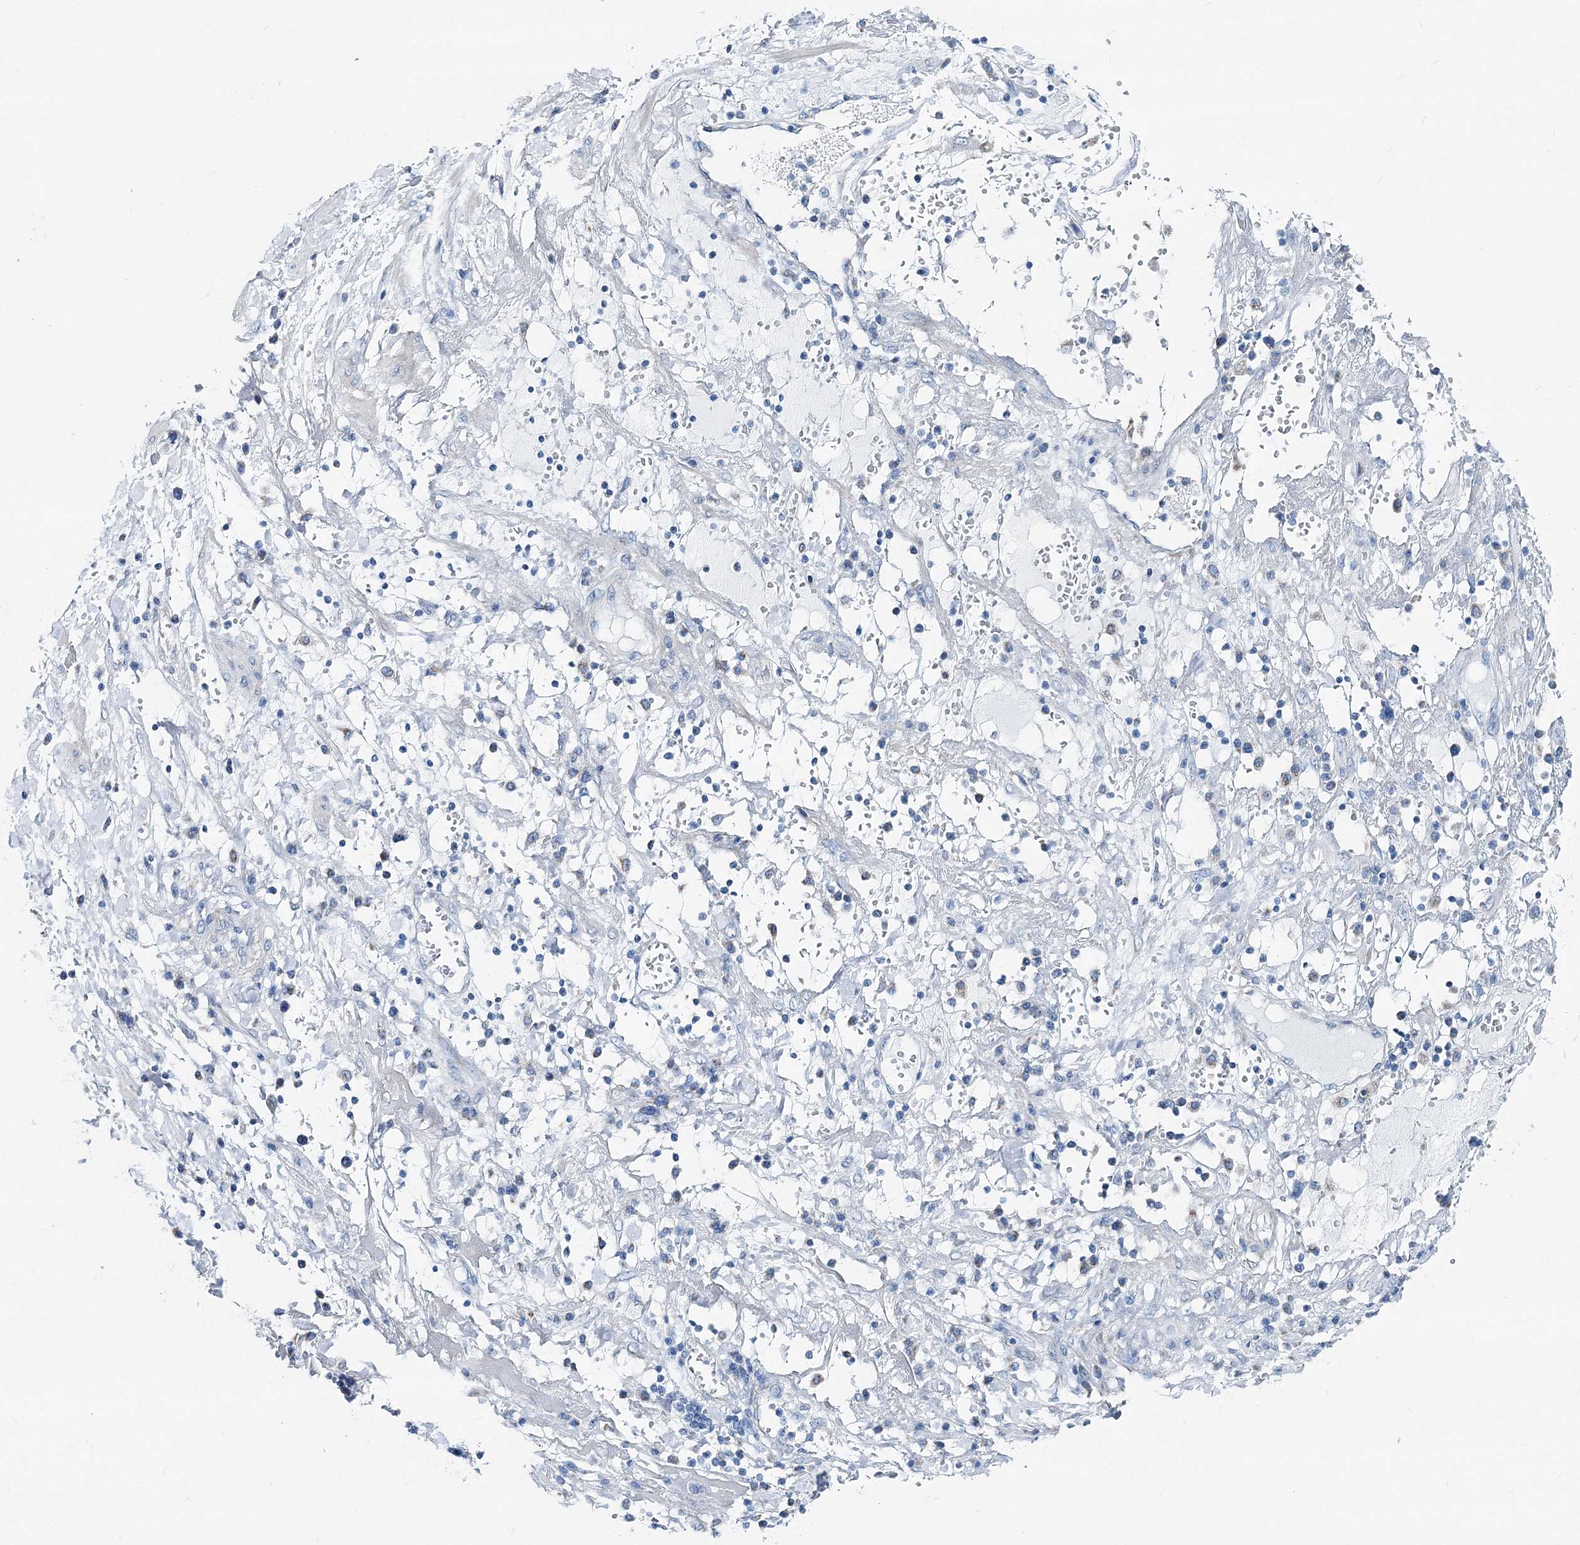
{"staining": {"intensity": "moderate", "quantity": "<25%", "location": "cytoplasmic/membranous"}, "tissue": "endometrial cancer", "cell_type": "Tumor cells", "image_type": "cancer", "snomed": [{"axis": "morphology", "description": "Adenocarcinoma, NOS"}, {"axis": "topography", "description": "Endometrium"}], "caption": "An immunohistochemistry photomicrograph of tumor tissue is shown. Protein staining in brown labels moderate cytoplasmic/membranous positivity in endometrial cancer (adenocarcinoma) within tumor cells.", "gene": "GABARAPL2", "patient": {"sex": "female", "age": 49}}